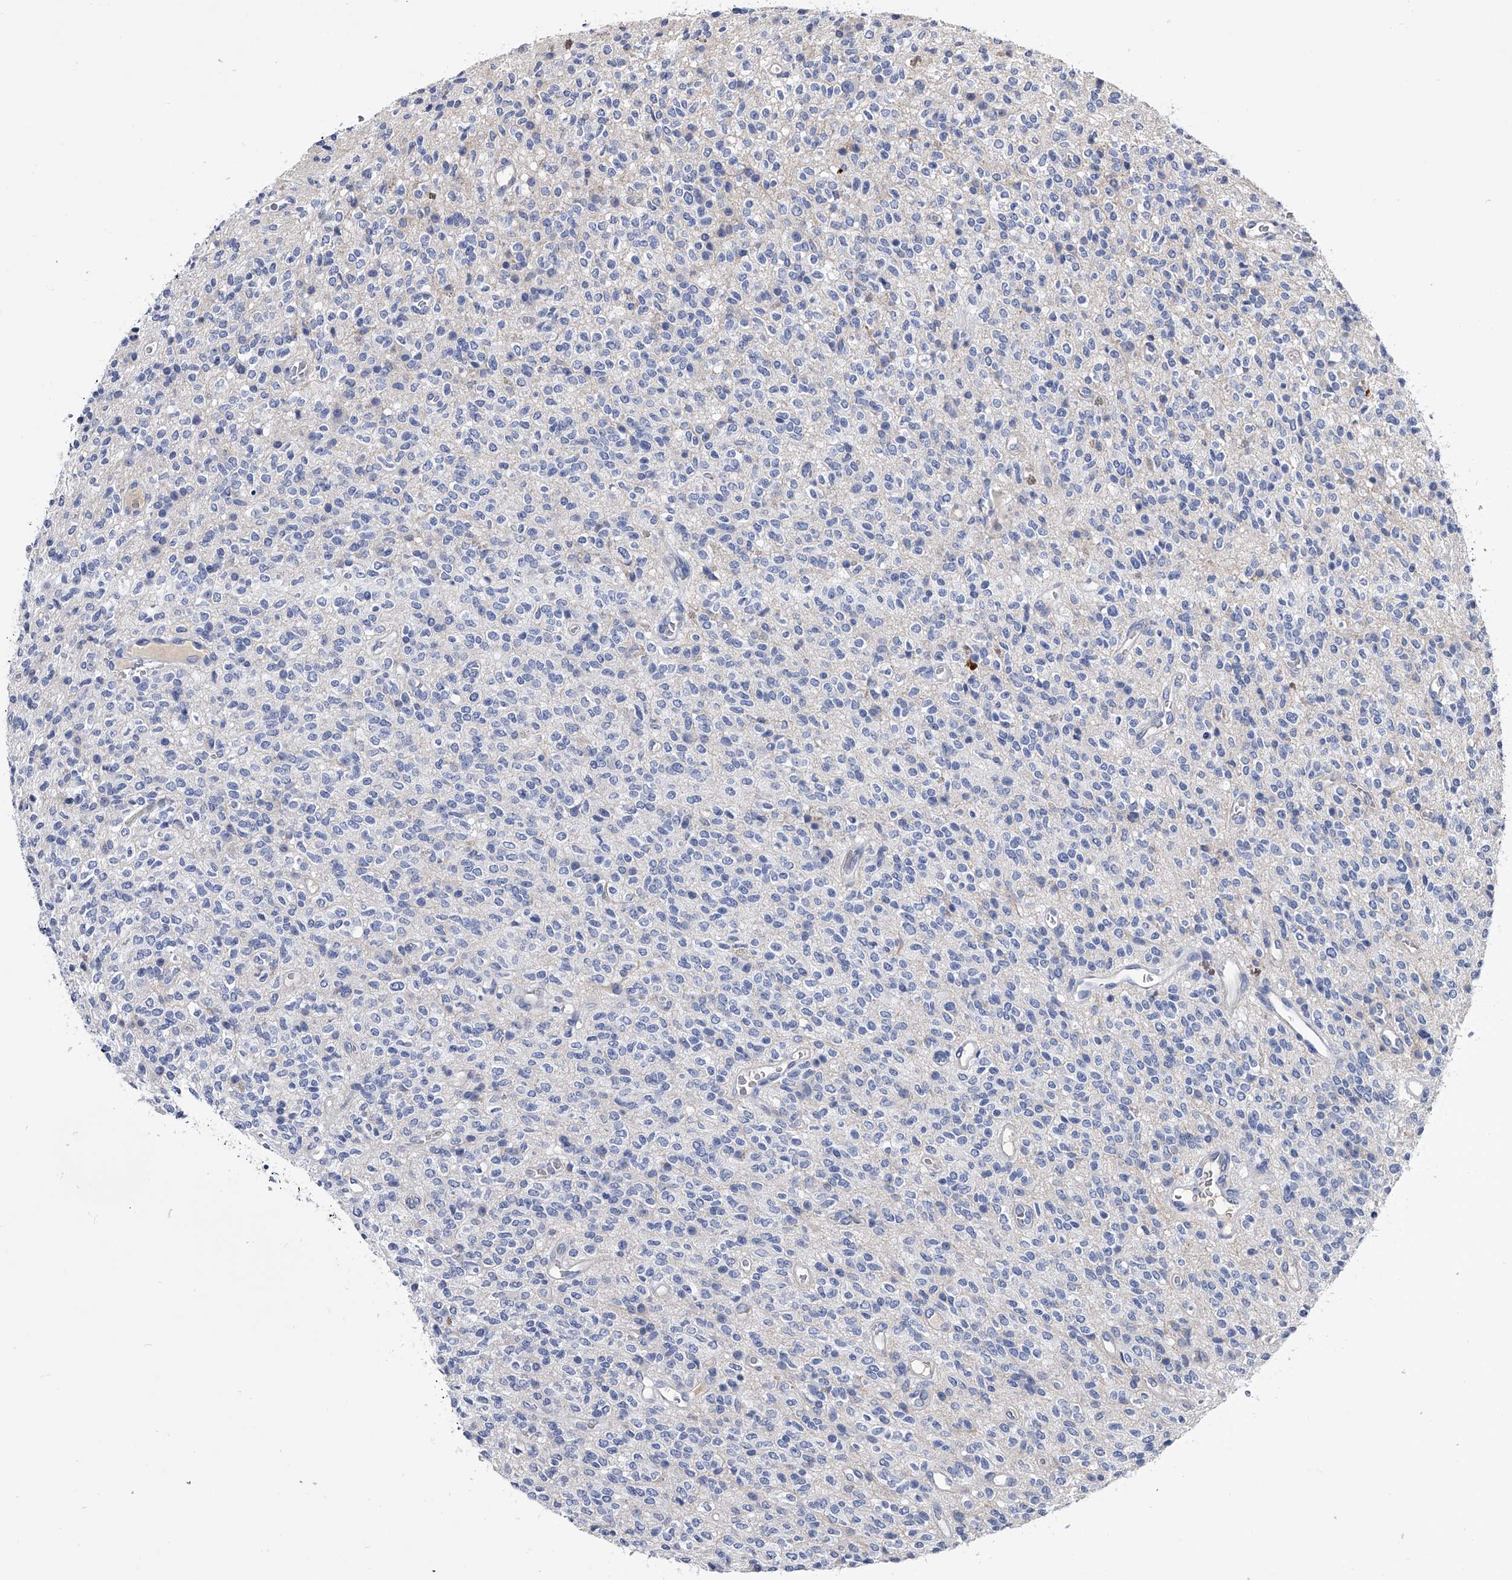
{"staining": {"intensity": "negative", "quantity": "none", "location": "none"}, "tissue": "glioma", "cell_type": "Tumor cells", "image_type": "cancer", "snomed": [{"axis": "morphology", "description": "Glioma, malignant, High grade"}, {"axis": "topography", "description": "Brain"}], "caption": "IHC micrograph of glioma stained for a protein (brown), which reveals no staining in tumor cells.", "gene": "EFCAB7", "patient": {"sex": "male", "age": 34}}